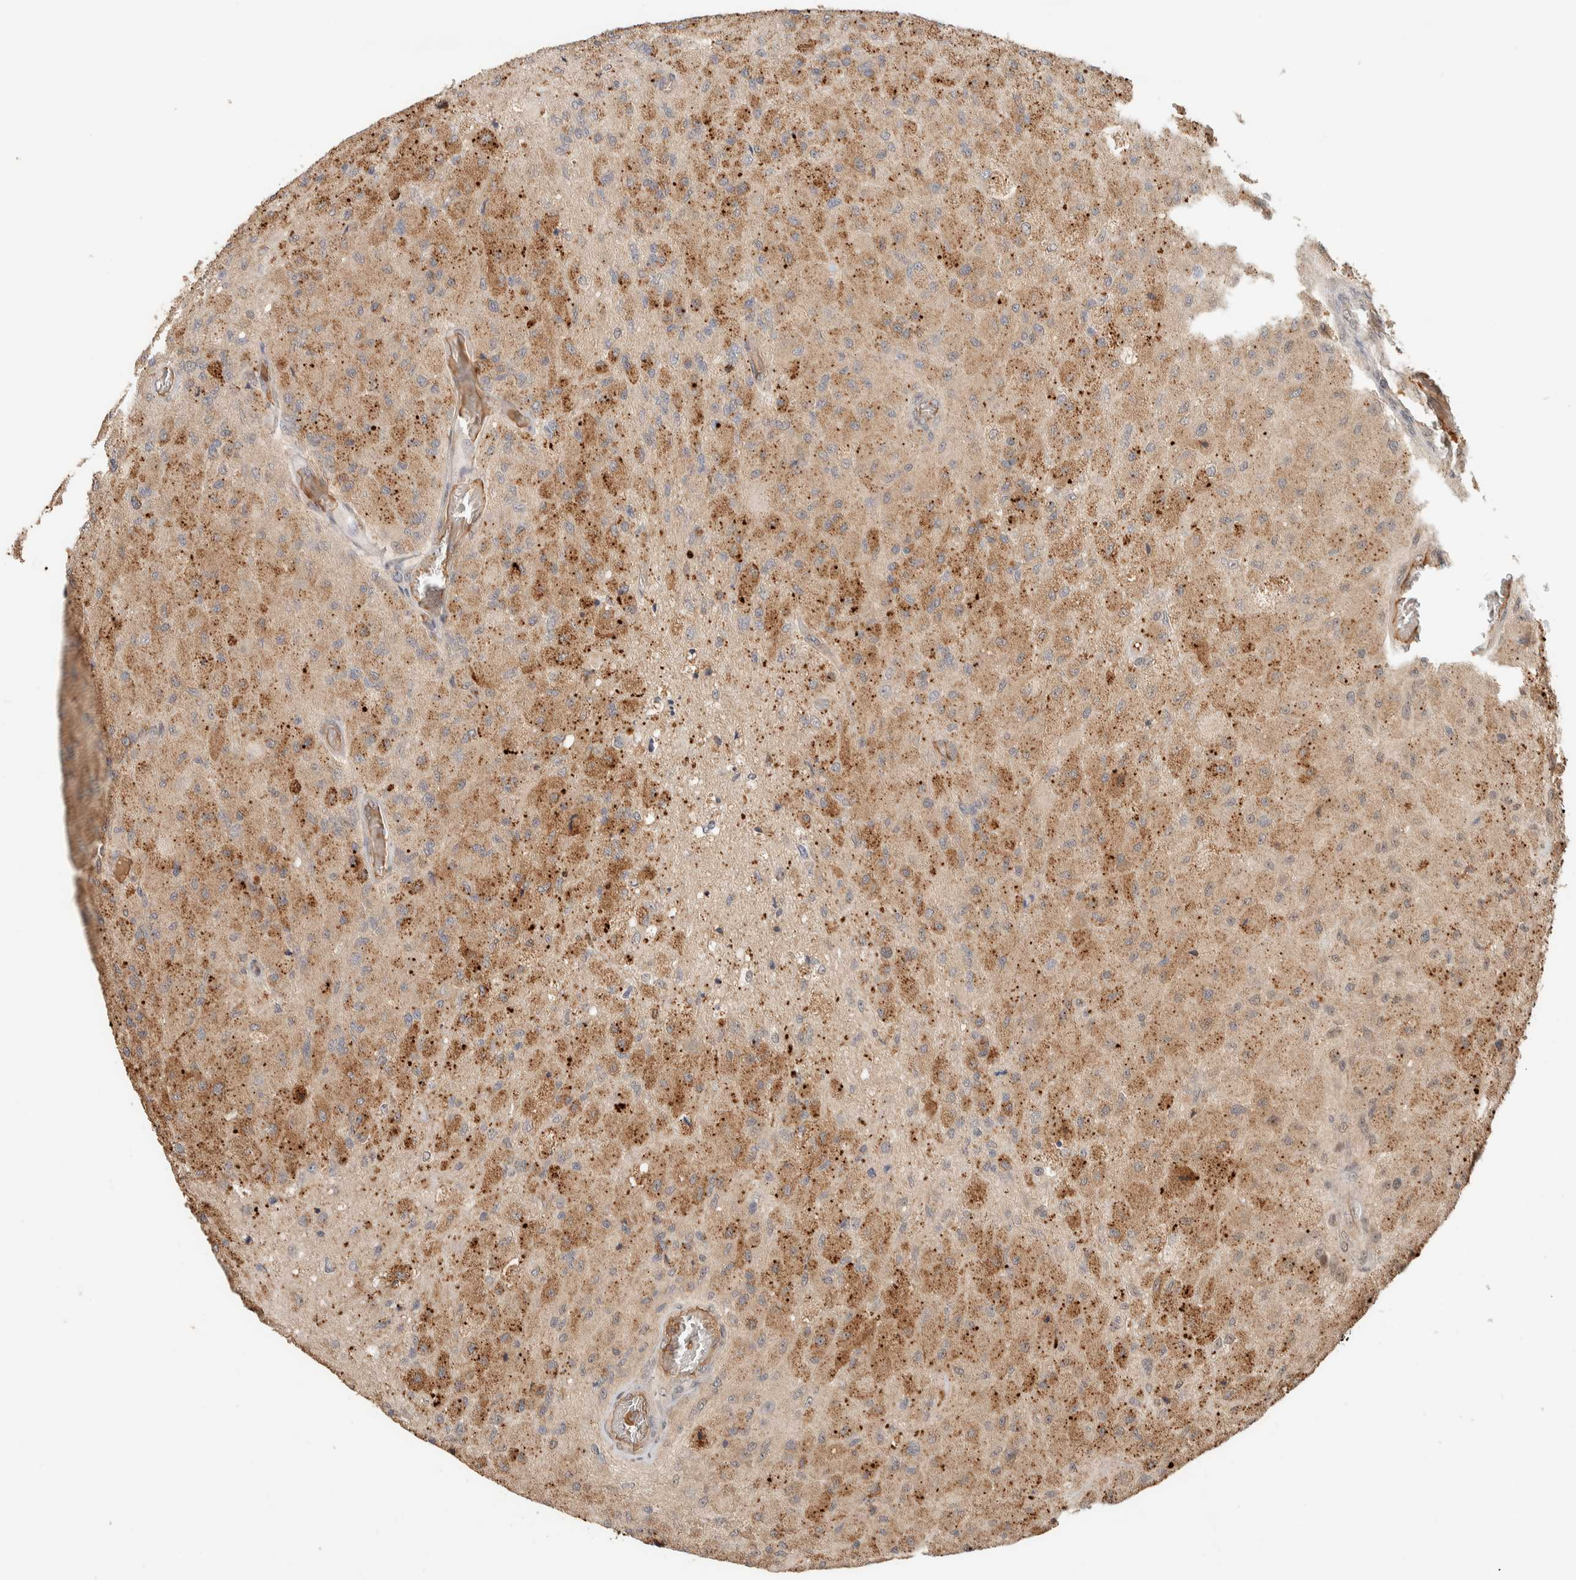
{"staining": {"intensity": "moderate", "quantity": ">75%", "location": "cytoplasmic/membranous"}, "tissue": "glioma", "cell_type": "Tumor cells", "image_type": "cancer", "snomed": [{"axis": "morphology", "description": "Normal tissue, NOS"}, {"axis": "morphology", "description": "Glioma, malignant, High grade"}, {"axis": "topography", "description": "Cerebral cortex"}], "caption": "Moderate cytoplasmic/membranous positivity for a protein is present in about >75% of tumor cells of glioma using immunohistochemistry.", "gene": "ZBTB2", "patient": {"sex": "male", "age": 77}}